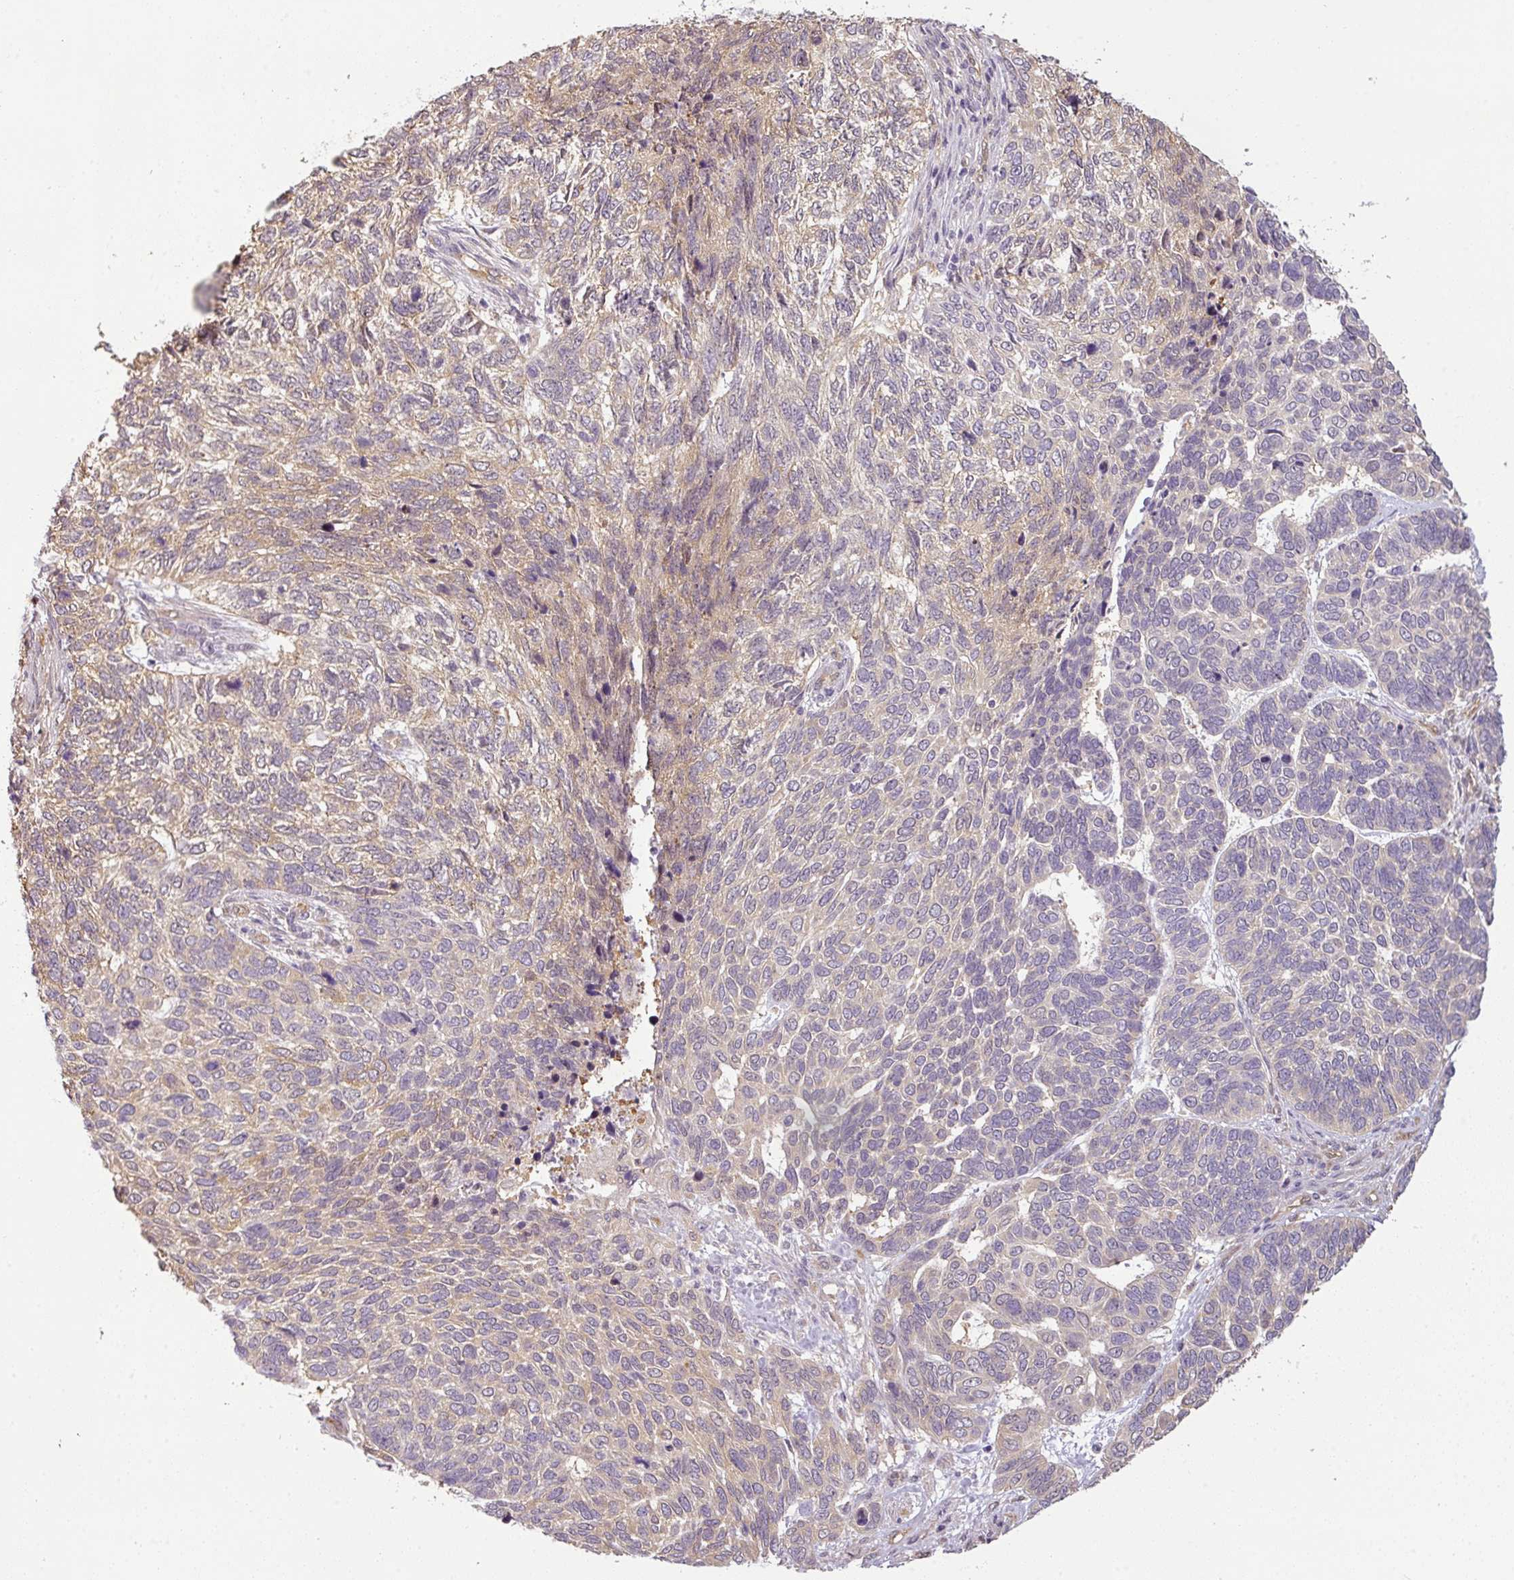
{"staining": {"intensity": "weak", "quantity": "<25%", "location": "cytoplasmic/membranous"}, "tissue": "skin cancer", "cell_type": "Tumor cells", "image_type": "cancer", "snomed": [{"axis": "morphology", "description": "Basal cell carcinoma"}, {"axis": "topography", "description": "Skin"}], "caption": "Immunohistochemical staining of skin cancer (basal cell carcinoma) shows no significant positivity in tumor cells.", "gene": "ANKRD18A", "patient": {"sex": "female", "age": 65}}